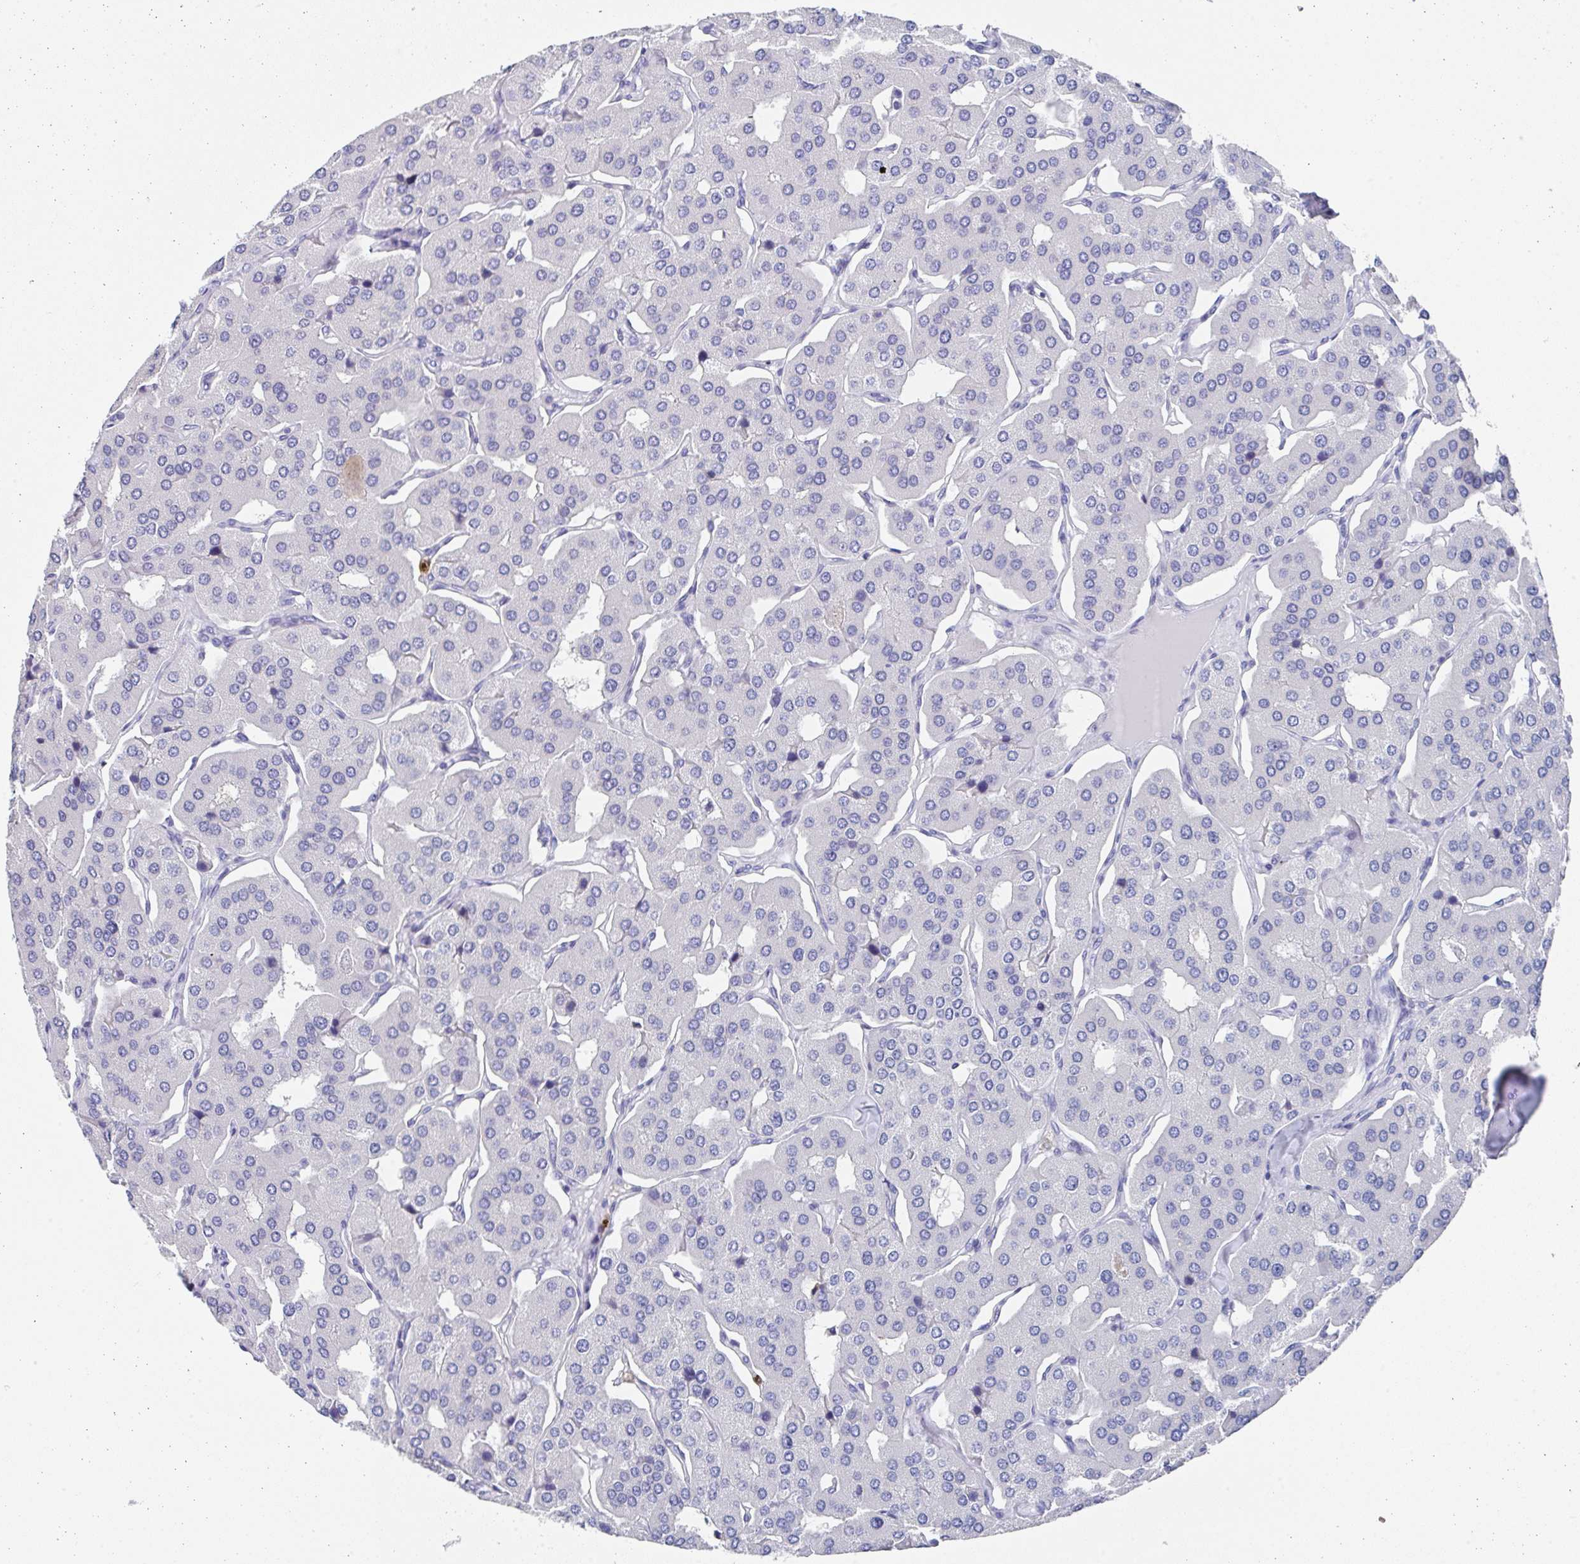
{"staining": {"intensity": "negative", "quantity": "none", "location": "none"}, "tissue": "parathyroid gland", "cell_type": "Glandular cells", "image_type": "normal", "snomed": [{"axis": "morphology", "description": "Normal tissue, NOS"}, {"axis": "morphology", "description": "Adenoma, NOS"}, {"axis": "topography", "description": "Parathyroid gland"}], "caption": "DAB (3,3'-diaminobenzidine) immunohistochemical staining of normal parathyroid gland reveals no significant positivity in glandular cells.", "gene": "TNFRSF8", "patient": {"sex": "female", "age": 86}}